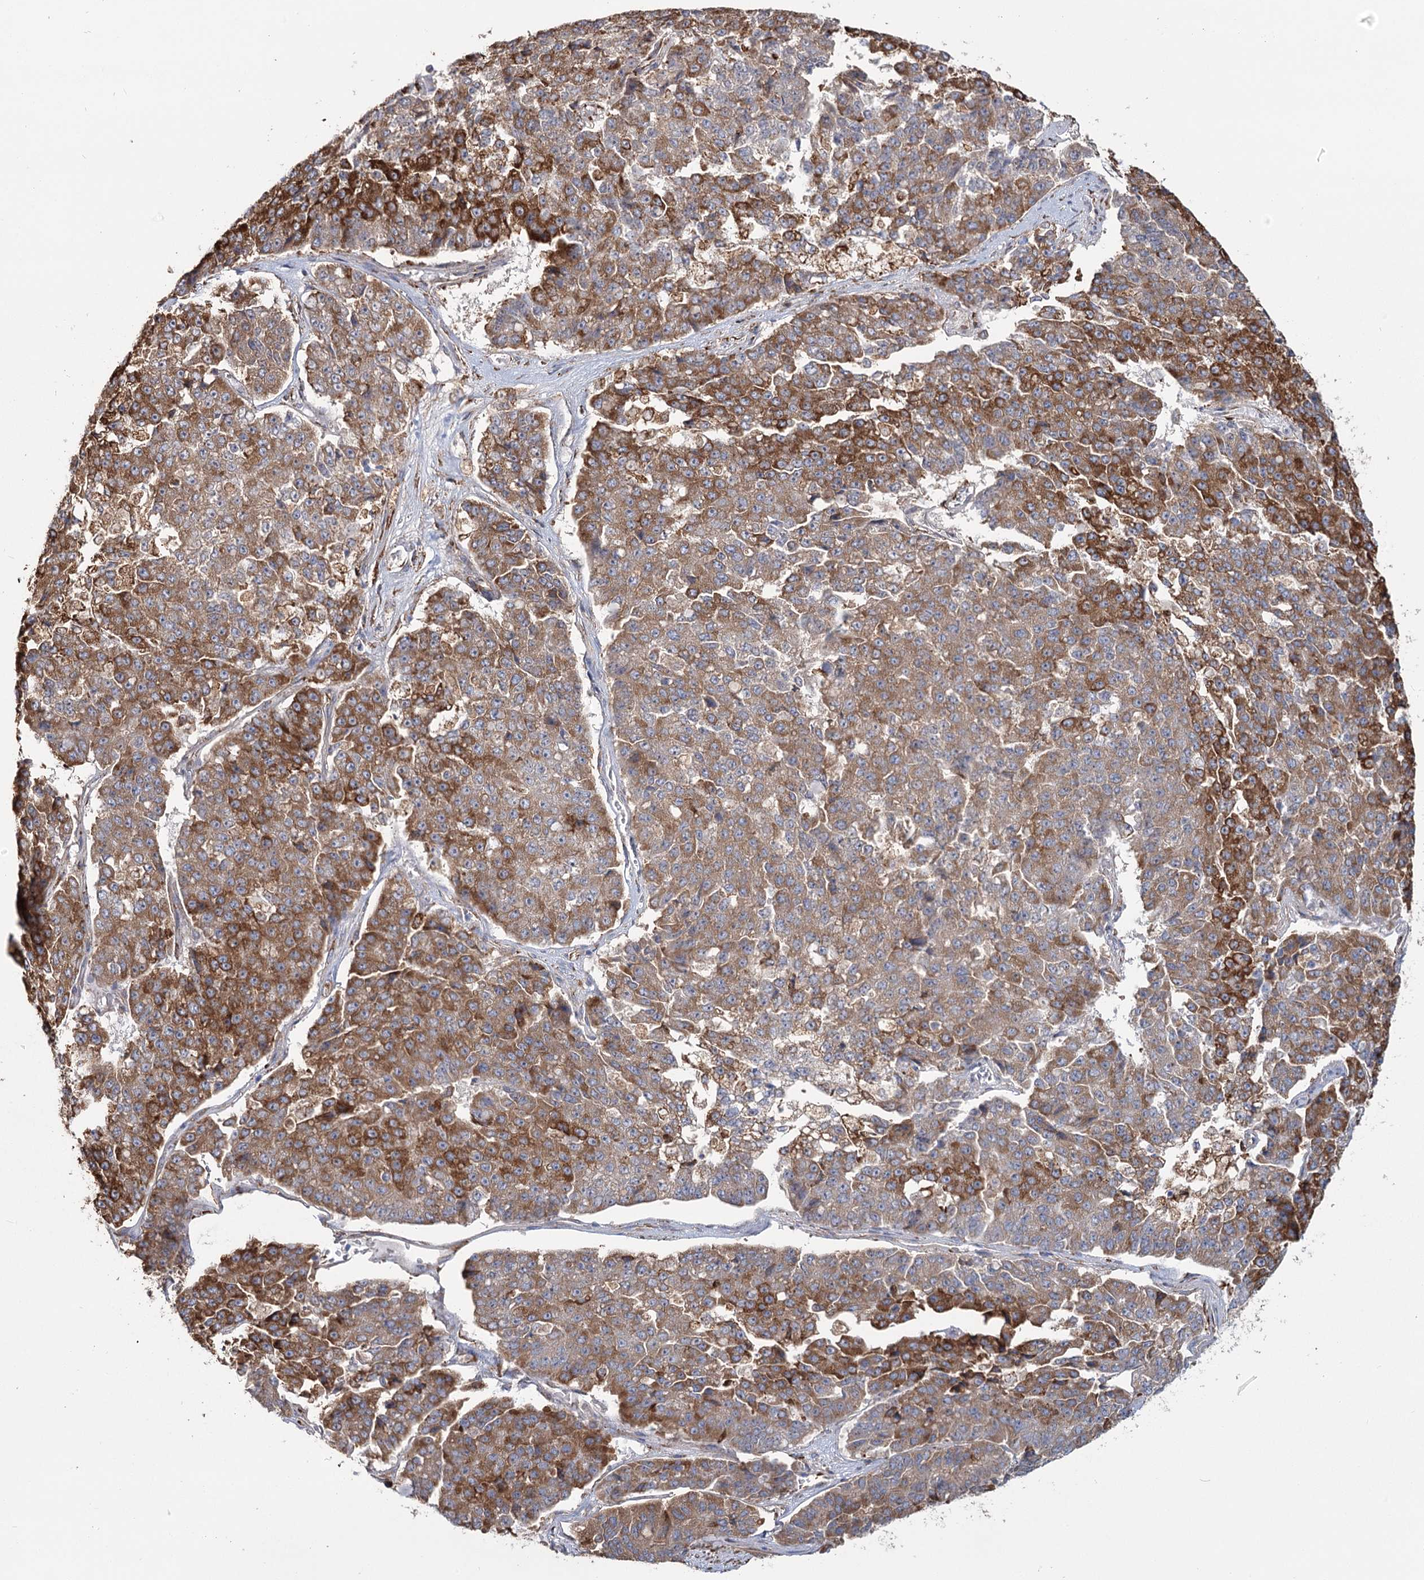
{"staining": {"intensity": "moderate", "quantity": ">75%", "location": "cytoplasmic/membranous"}, "tissue": "pancreatic cancer", "cell_type": "Tumor cells", "image_type": "cancer", "snomed": [{"axis": "morphology", "description": "Adenocarcinoma, NOS"}, {"axis": "topography", "description": "Pancreas"}], "caption": "High-power microscopy captured an immunohistochemistry (IHC) micrograph of pancreatic cancer, revealing moderate cytoplasmic/membranous staining in about >75% of tumor cells. The protein of interest is stained brown, and the nuclei are stained in blue (DAB IHC with brightfield microscopy, high magnification).", "gene": "ZCCHC9", "patient": {"sex": "male", "age": 50}}